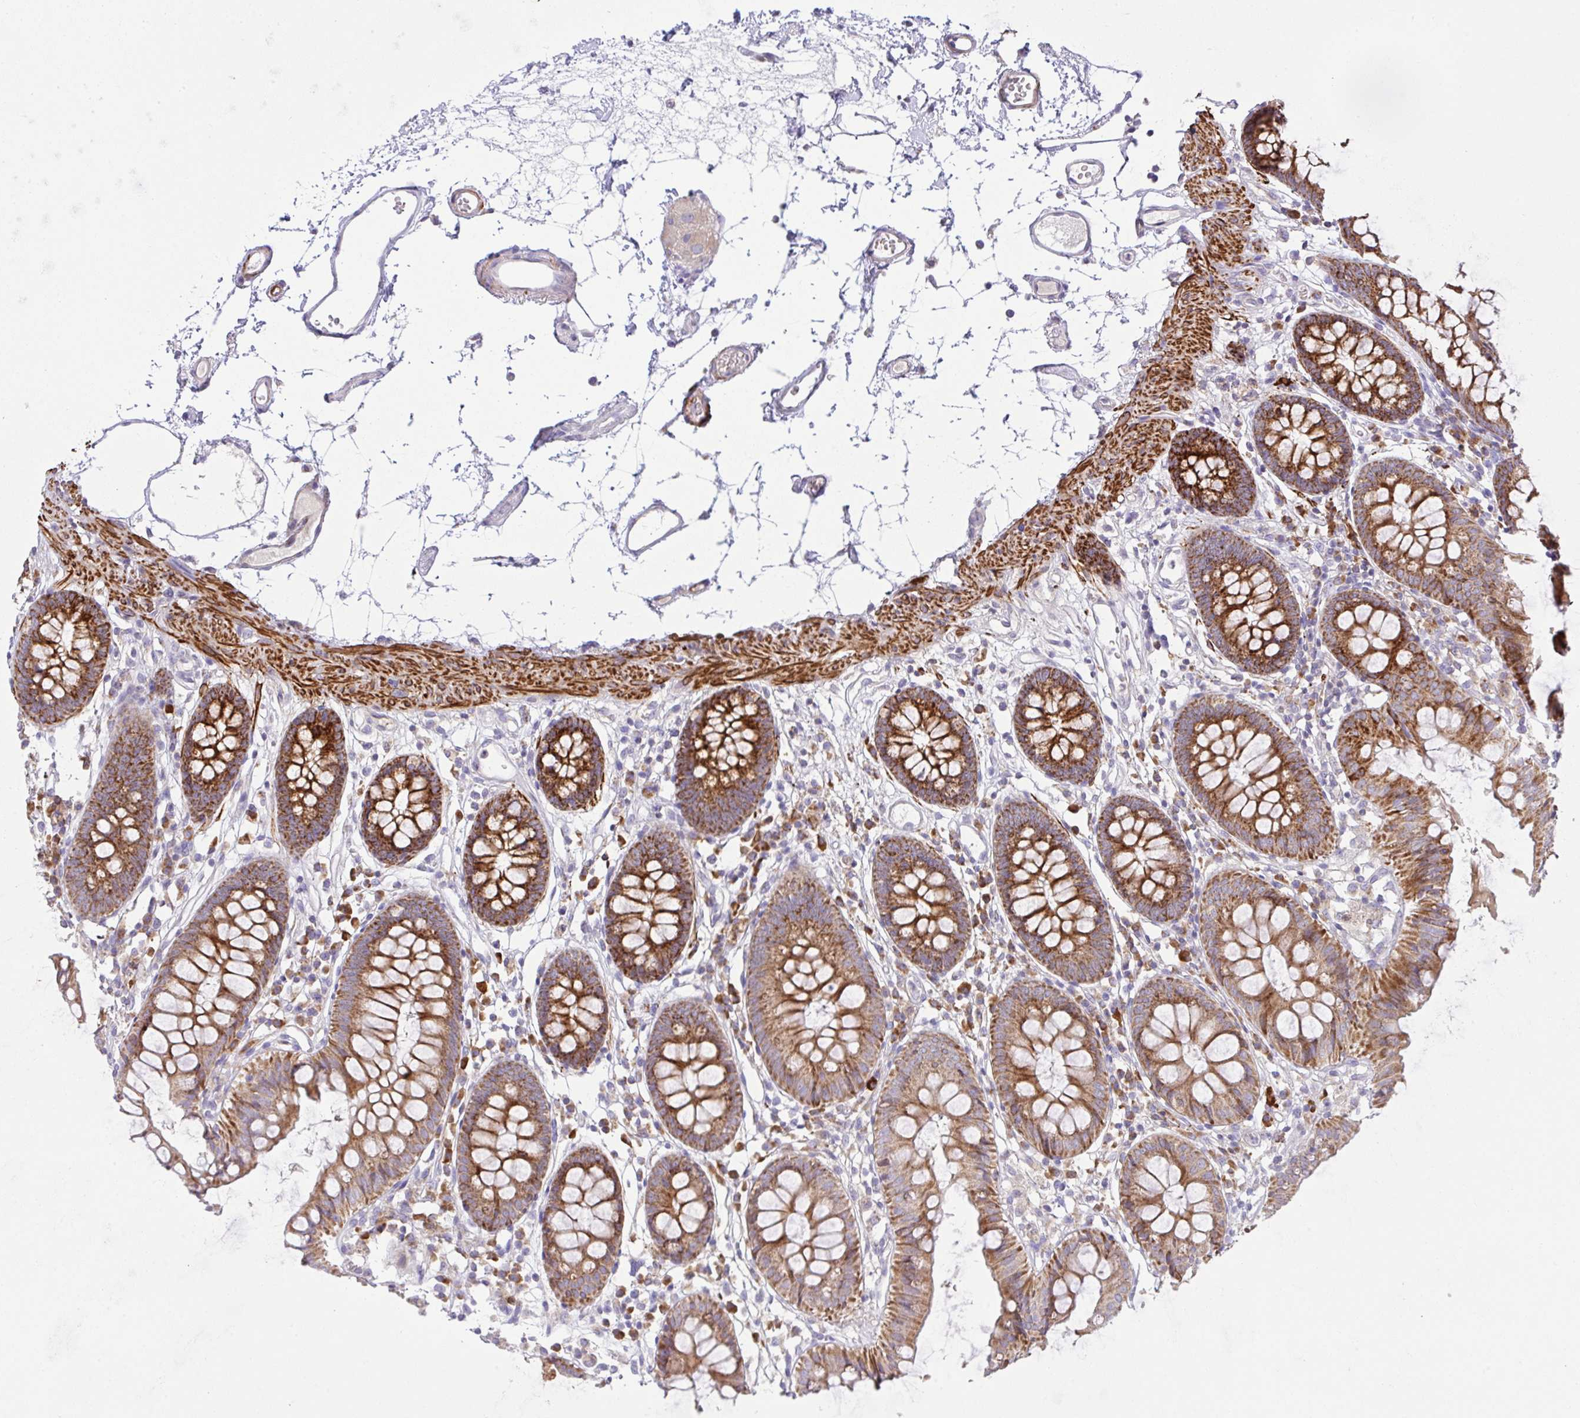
{"staining": {"intensity": "weak", "quantity": "25%-75%", "location": "cytoplasmic/membranous"}, "tissue": "colon", "cell_type": "Endothelial cells", "image_type": "normal", "snomed": [{"axis": "morphology", "description": "Normal tissue, NOS"}, {"axis": "topography", "description": "Colon"}], "caption": "Protein expression by IHC exhibits weak cytoplasmic/membranous expression in about 25%-75% of endothelial cells in benign colon.", "gene": "CHDH", "patient": {"sex": "female", "age": 84}}